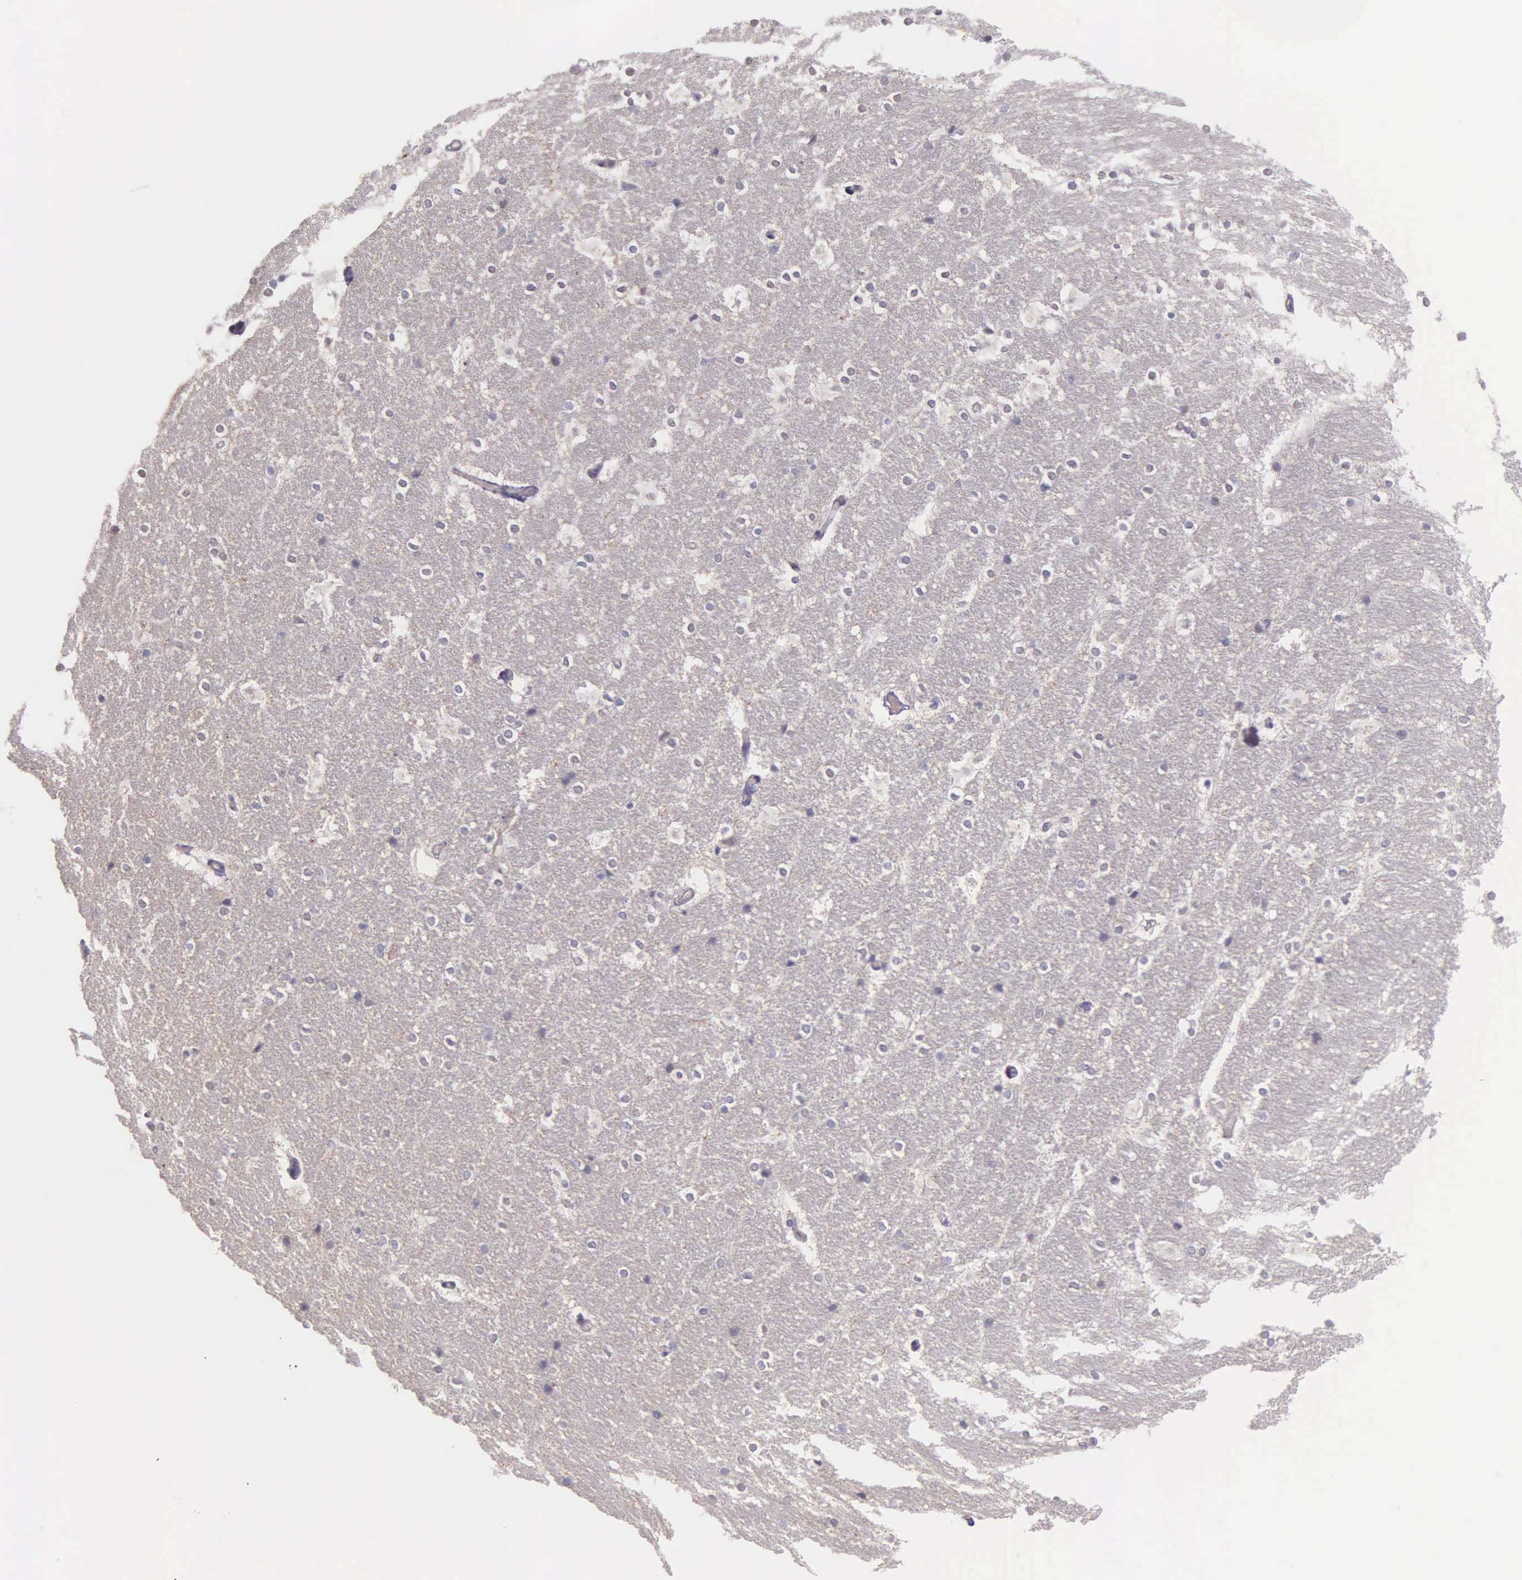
{"staining": {"intensity": "weak", "quantity": "25%-75%", "location": "cytoplasmic/membranous"}, "tissue": "hippocampus", "cell_type": "Neuronal cells", "image_type": "normal", "snomed": [{"axis": "morphology", "description": "Normal tissue, NOS"}, {"axis": "topography", "description": "Hippocampus"}], "caption": "Immunohistochemistry (DAB (3,3'-diaminobenzidine)) staining of unremarkable human hippocampus reveals weak cytoplasmic/membranous protein positivity in about 25%-75% of neuronal cells. (Brightfield microscopy of DAB IHC at high magnification).", "gene": "THSD7A", "patient": {"sex": "female", "age": 19}}